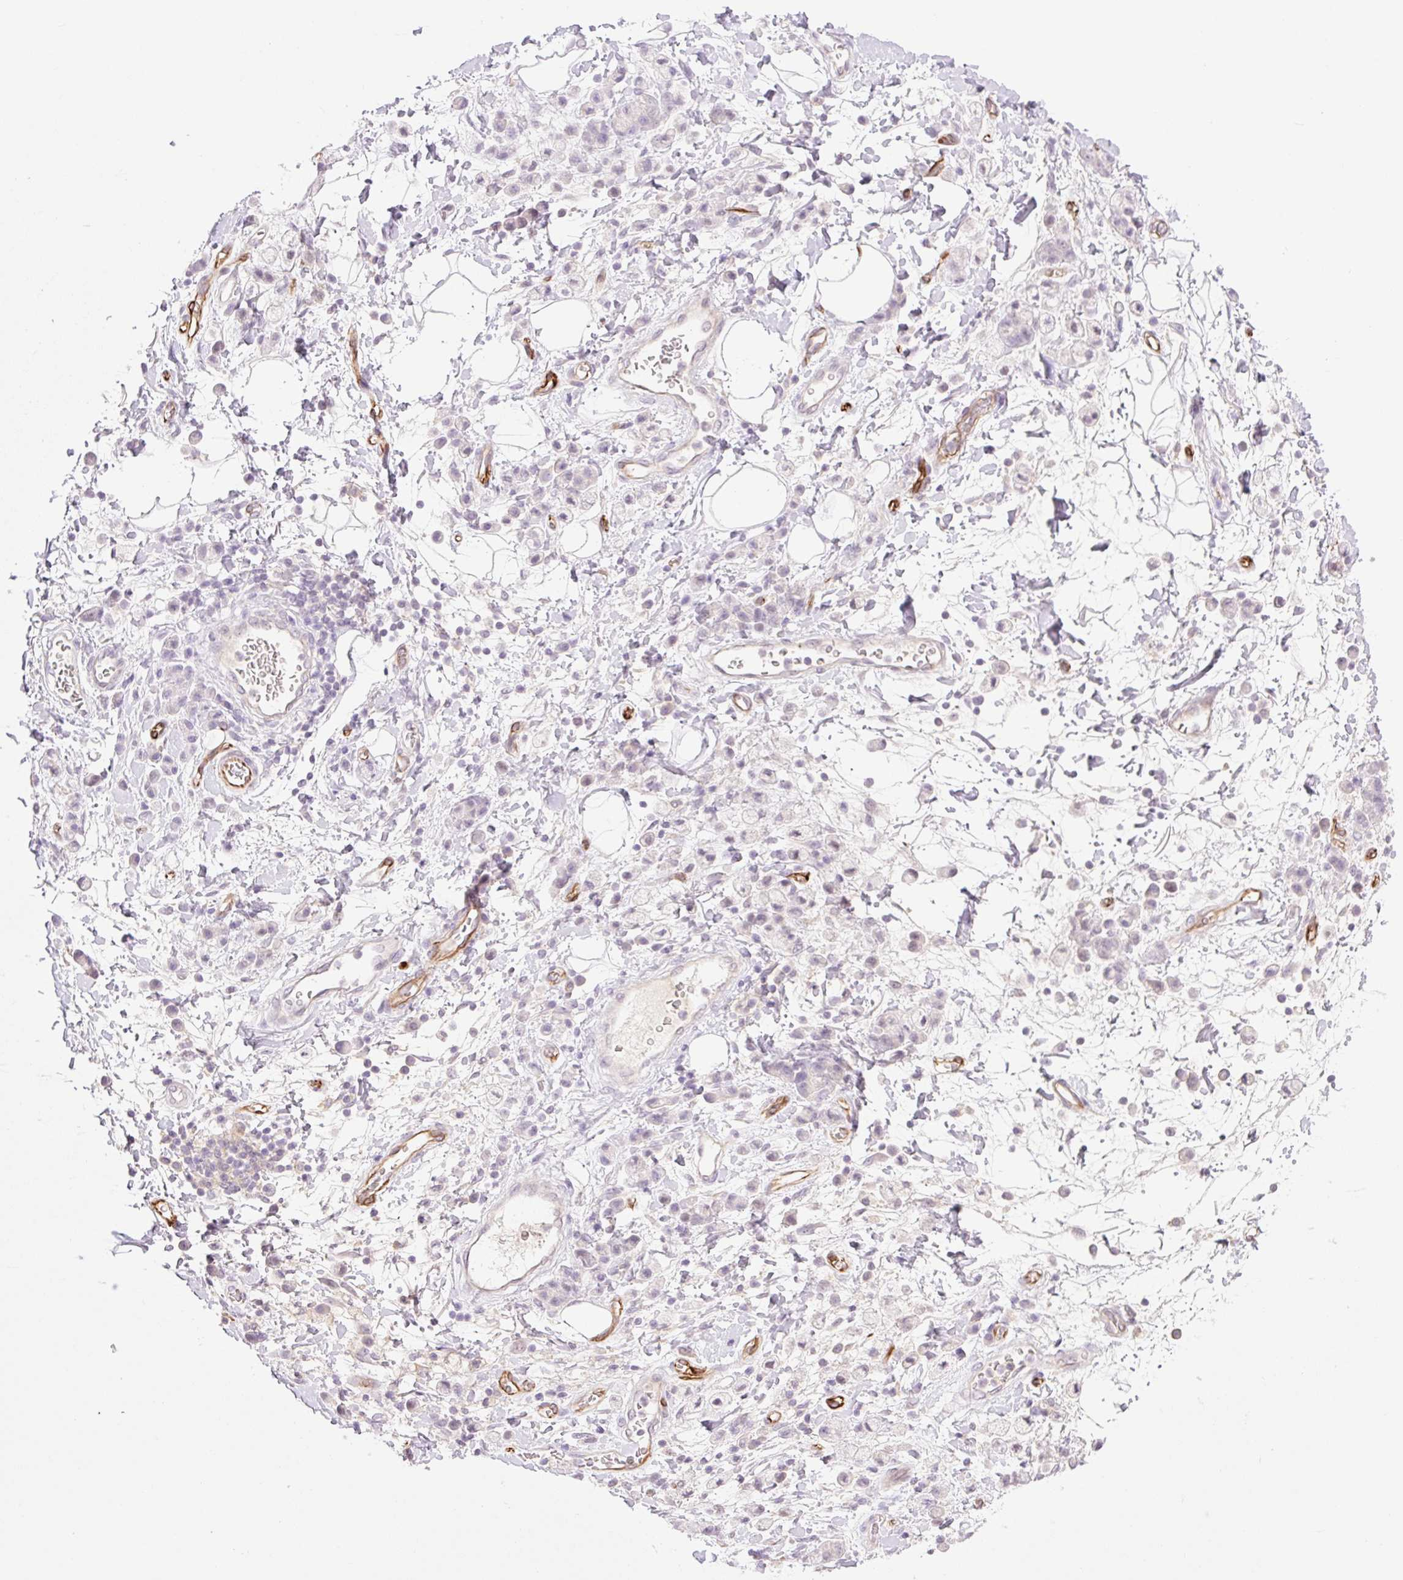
{"staining": {"intensity": "negative", "quantity": "none", "location": "none"}, "tissue": "stomach cancer", "cell_type": "Tumor cells", "image_type": "cancer", "snomed": [{"axis": "morphology", "description": "Adenocarcinoma, NOS"}, {"axis": "topography", "description": "Stomach"}], "caption": "The histopathology image displays no staining of tumor cells in stomach cancer (adenocarcinoma). (DAB IHC visualized using brightfield microscopy, high magnification).", "gene": "ZFYVE21", "patient": {"sex": "male", "age": 77}}